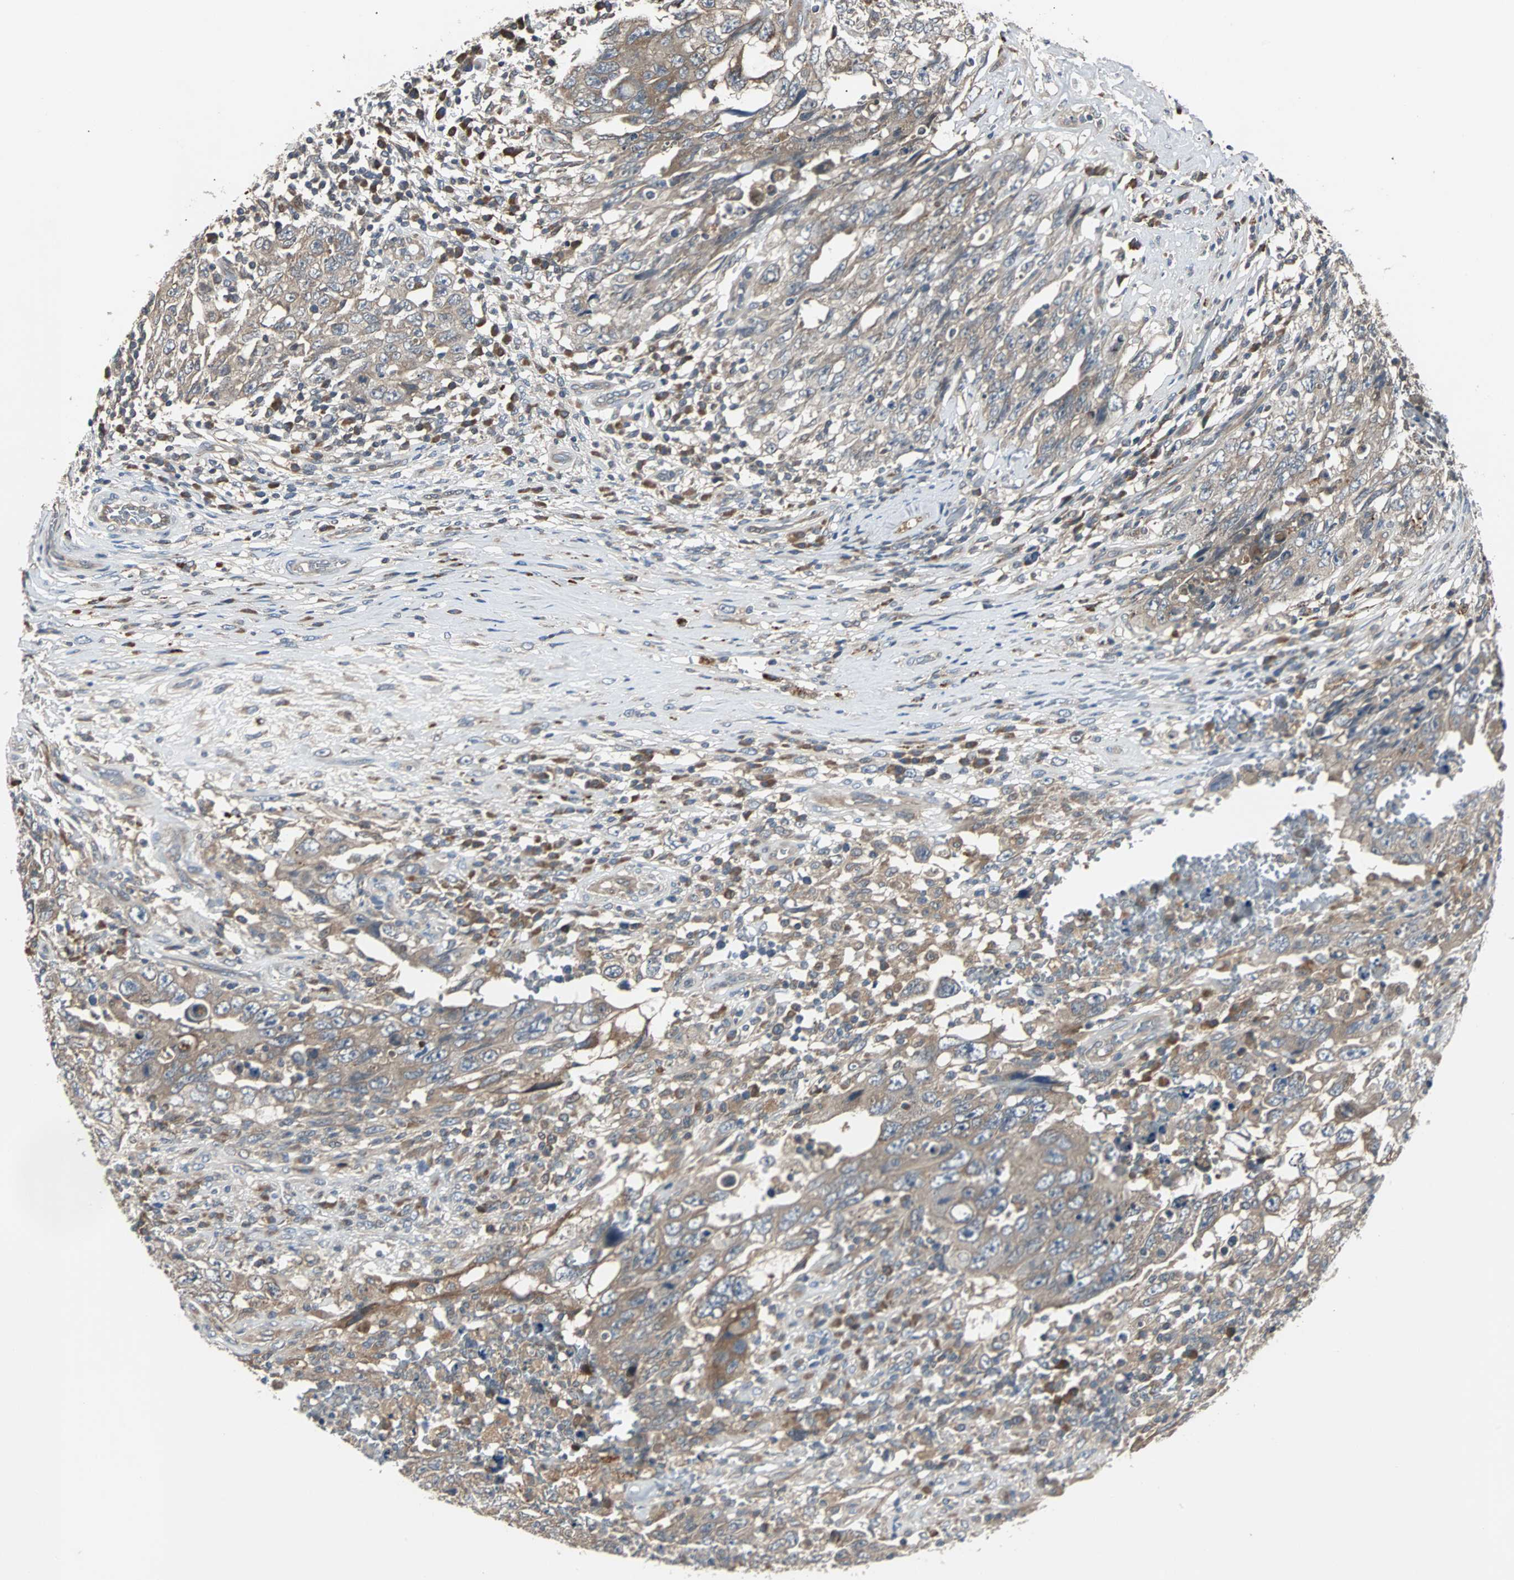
{"staining": {"intensity": "moderate", "quantity": ">75%", "location": "cytoplasmic/membranous"}, "tissue": "testis cancer", "cell_type": "Tumor cells", "image_type": "cancer", "snomed": [{"axis": "morphology", "description": "Carcinoma, Embryonal, NOS"}, {"axis": "topography", "description": "Testis"}], "caption": "Testis cancer (embryonal carcinoma) stained for a protein (brown) shows moderate cytoplasmic/membranous positive expression in about >75% of tumor cells.", "gene": "ARF1", "patient": {"sex": "male", "age": 26}}